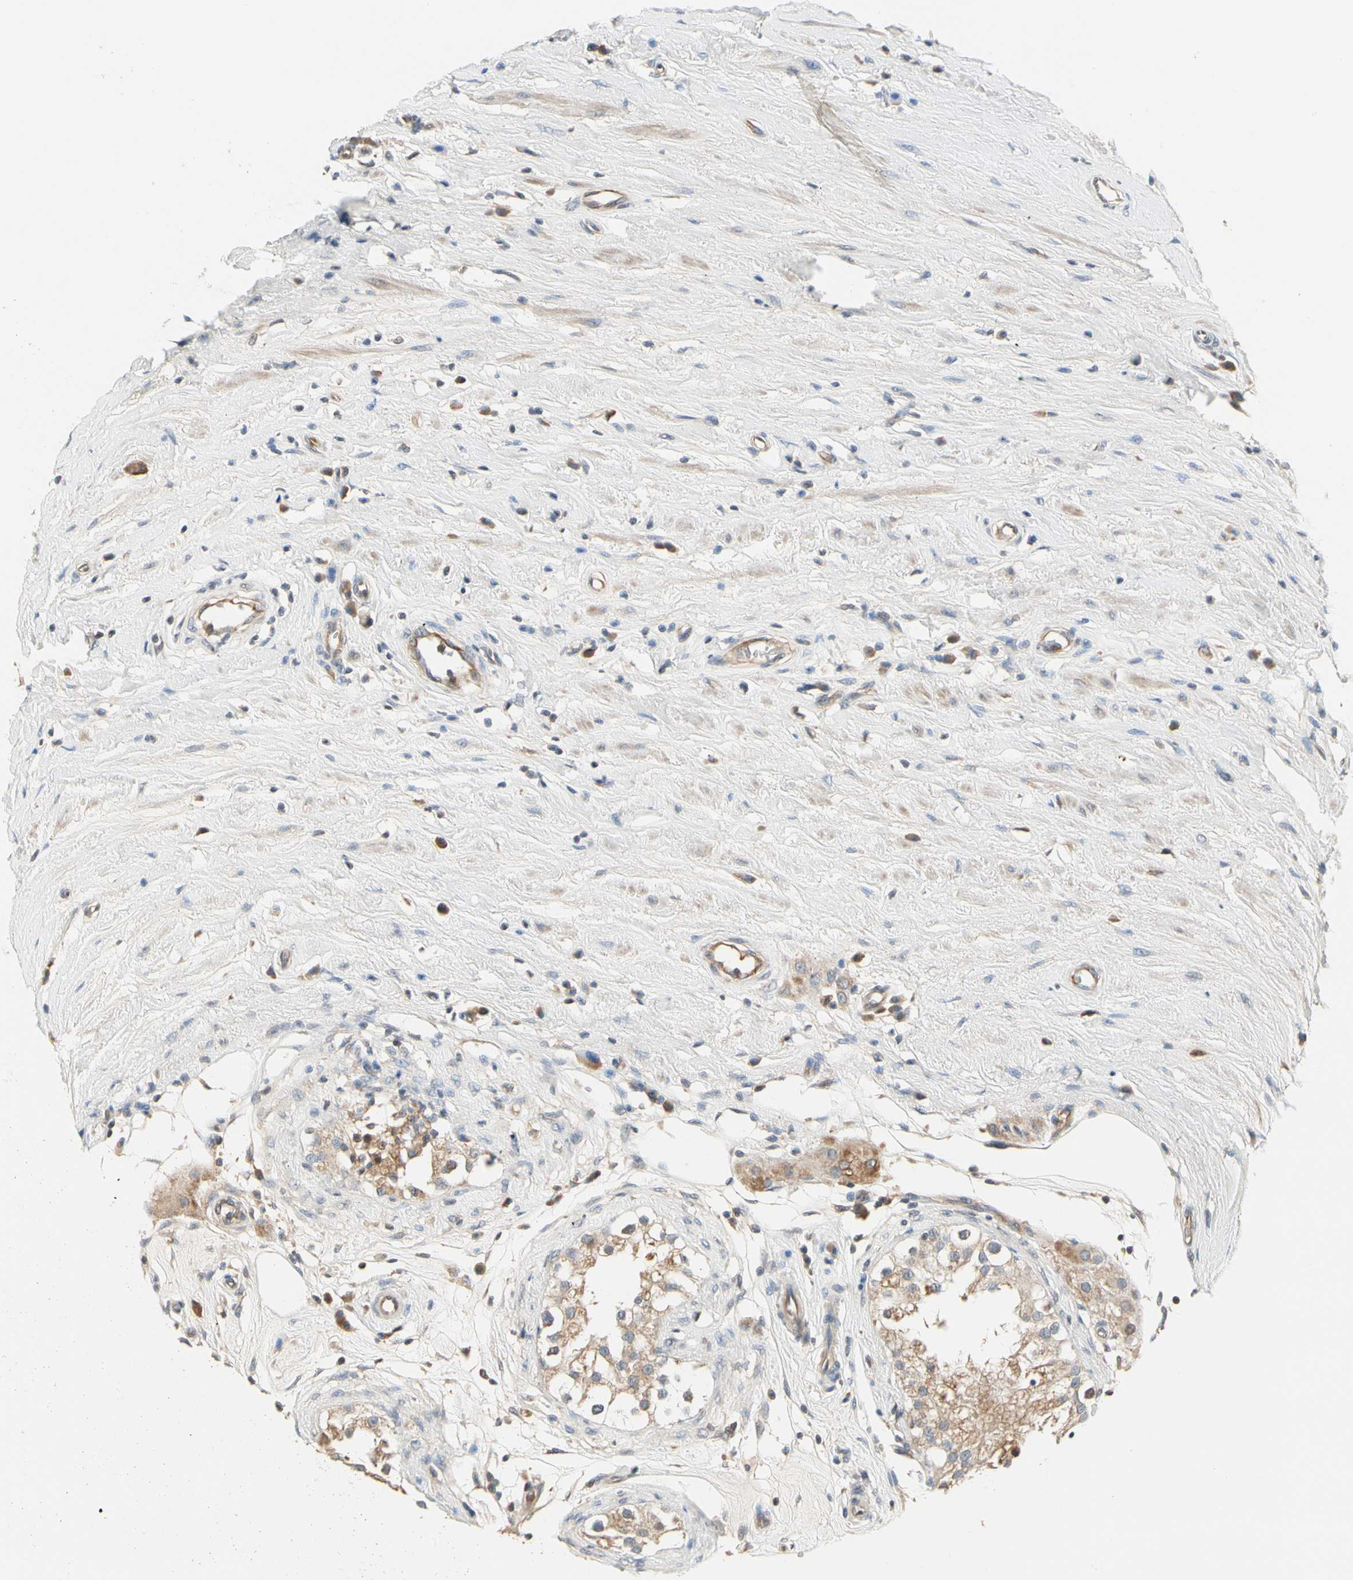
{"staining": {"intensity": "moderate", "quantity": ">75%", "location": "cytoplasmic/membranous"}, "tissue": "epididymis", "cell_type": "Glandular cells", "image_type": "normal", "snomed": [{"axis": "morphology", "description": "Normal tissue, NOS"}, {"axis": "morphology", "description": "Inflammation, NOS"}, {"axis": "topography", "description": "Epididymis"}], "caption": "Immunohistochemistry (IHC) (DAB (3,3'-diaminobenzidine)) staining of unremarkable human epididymis shows moderate cytoplasmic/membranous protein staining in approximately >75% of glandular cells. Nuclei are stained in blue.", "gene": "GPR153", "patient": {"sex": "male", "age": 84}}